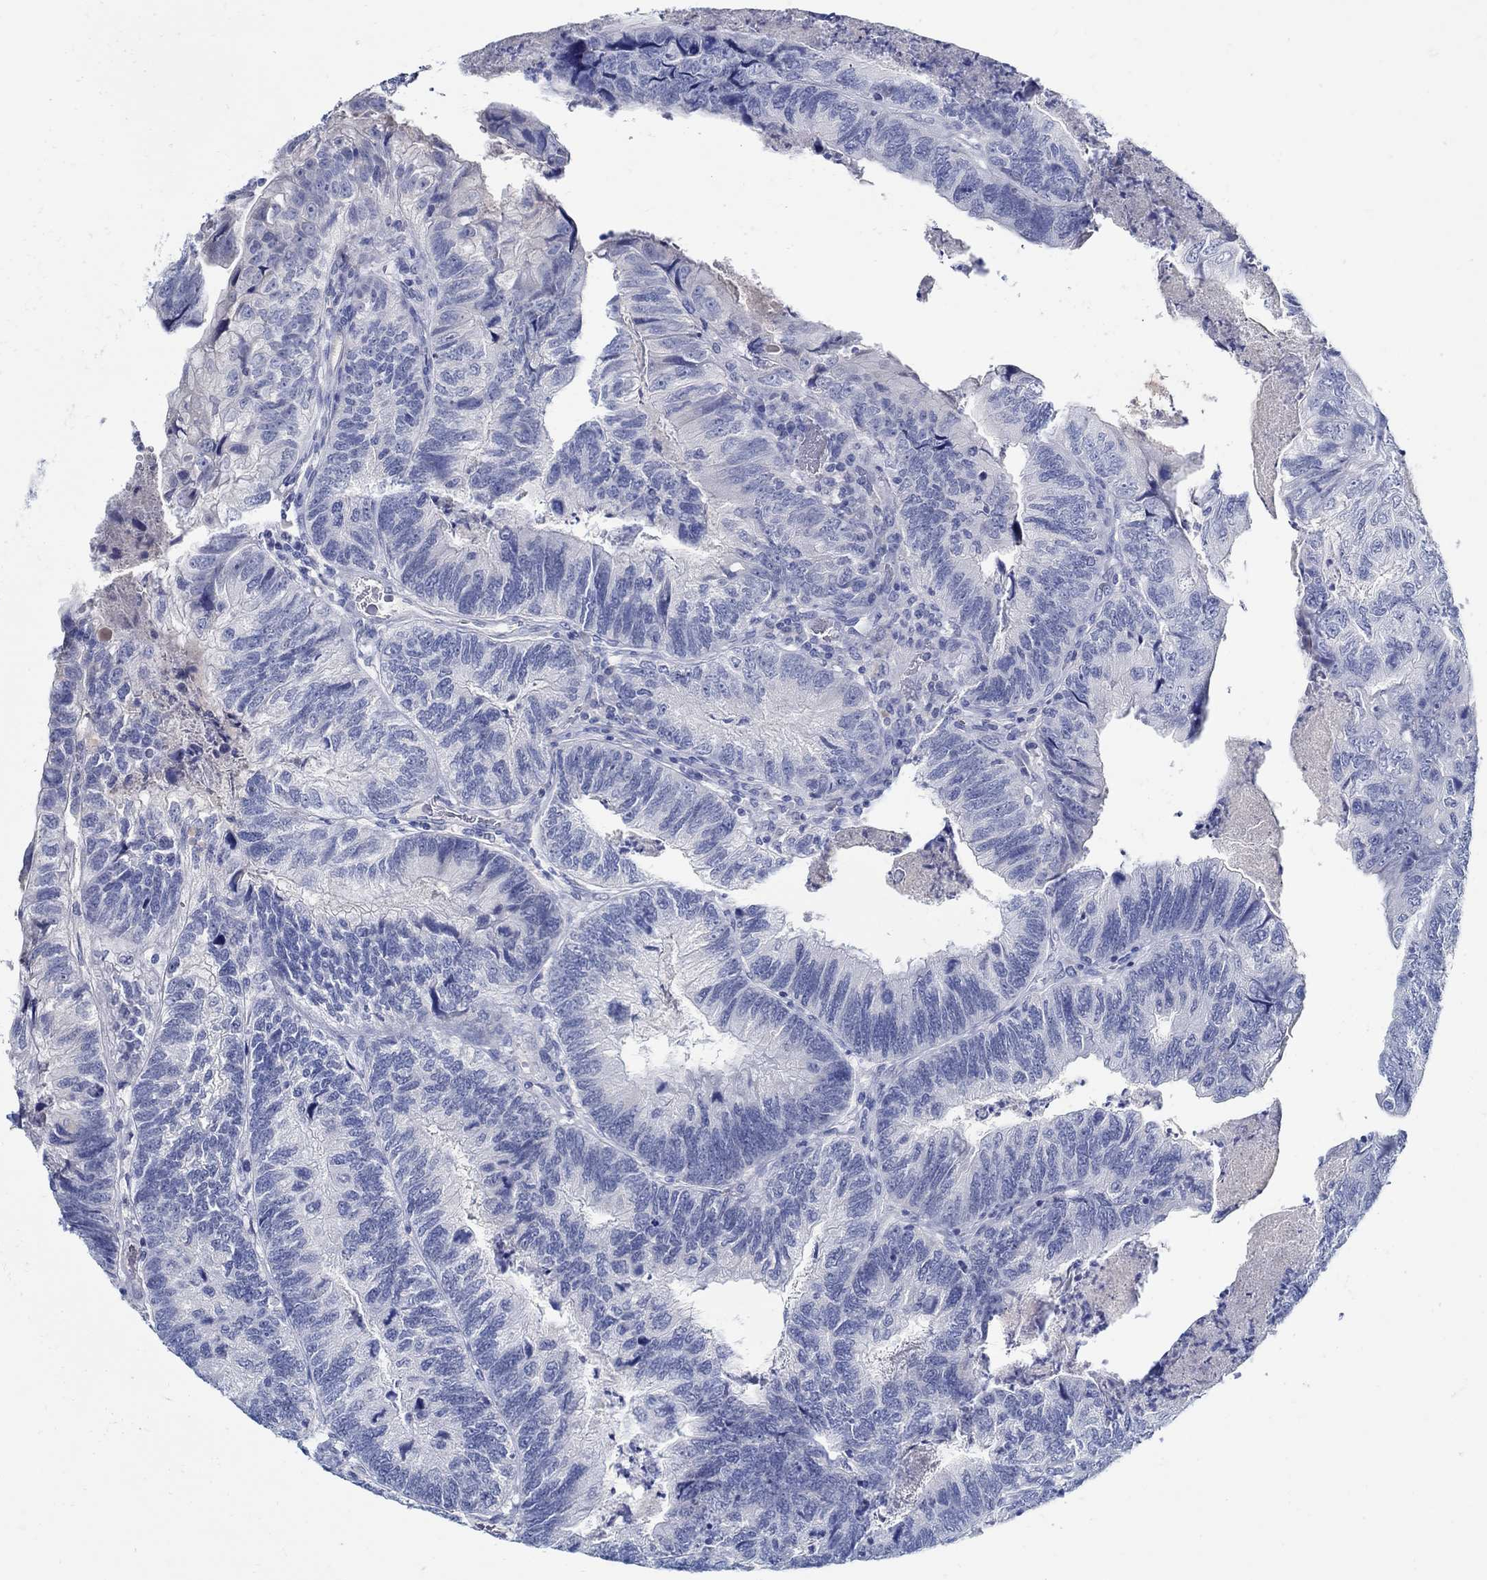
{"staining": {"intensity": "negative", "quantity": "none", "location": "none"}, "tissue": "colorectal cancer", "cell_type": "Tumor cells", "image_type": "cancer", "snomed": [{"axis": "morphology", "description": "Adenocarcinoma, NOS"}, {"axis": "topography", "description": "Colon"}], "caption": "DAB immunohistochemical staining of human adenocarcinoma (colorectal) displays no significant positivity in tumor cells.", "gene": "PAX9", "patient": {"sex": "female", "age": 67}}